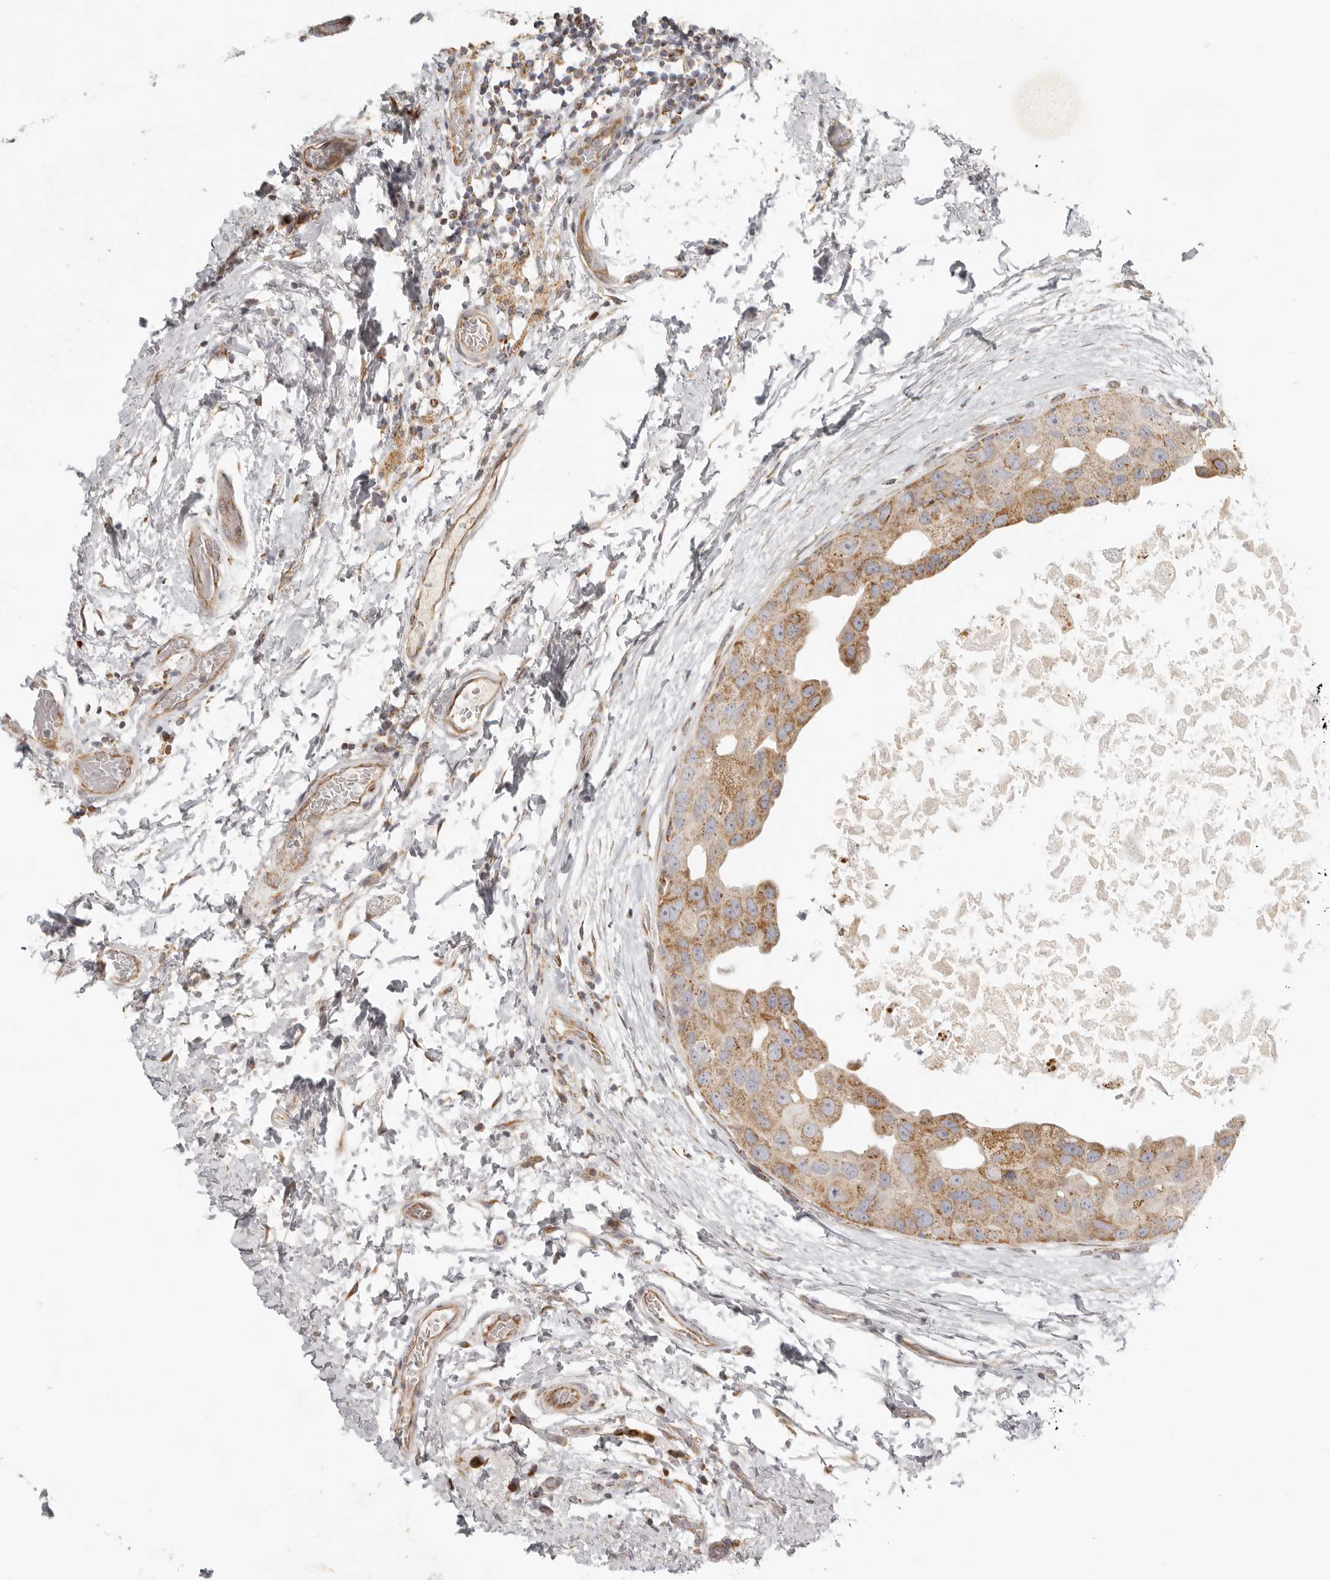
{"staining": {"intensity": "moderate", "quantity": ">75%", "location": "cytoplasmic/membranous"}, "tissue": "breast cancer", "cell_type": "Tumor cells", "image_type": "cancer", "snomed": [{"axis": "morphology", "description": "Duct carcinoma"}, {"axis": "topography", "description": "Breast"}], "caption": "A micrograph showing moderate cytoplasmic/membranous positivity in approximately >75% of tumor cells in breast infiltrating ductal carcinoma, as visualized by brown immunohistochemical staining.", "gene": "KDF1", "patient": {"sex": "female", "age": 62}}